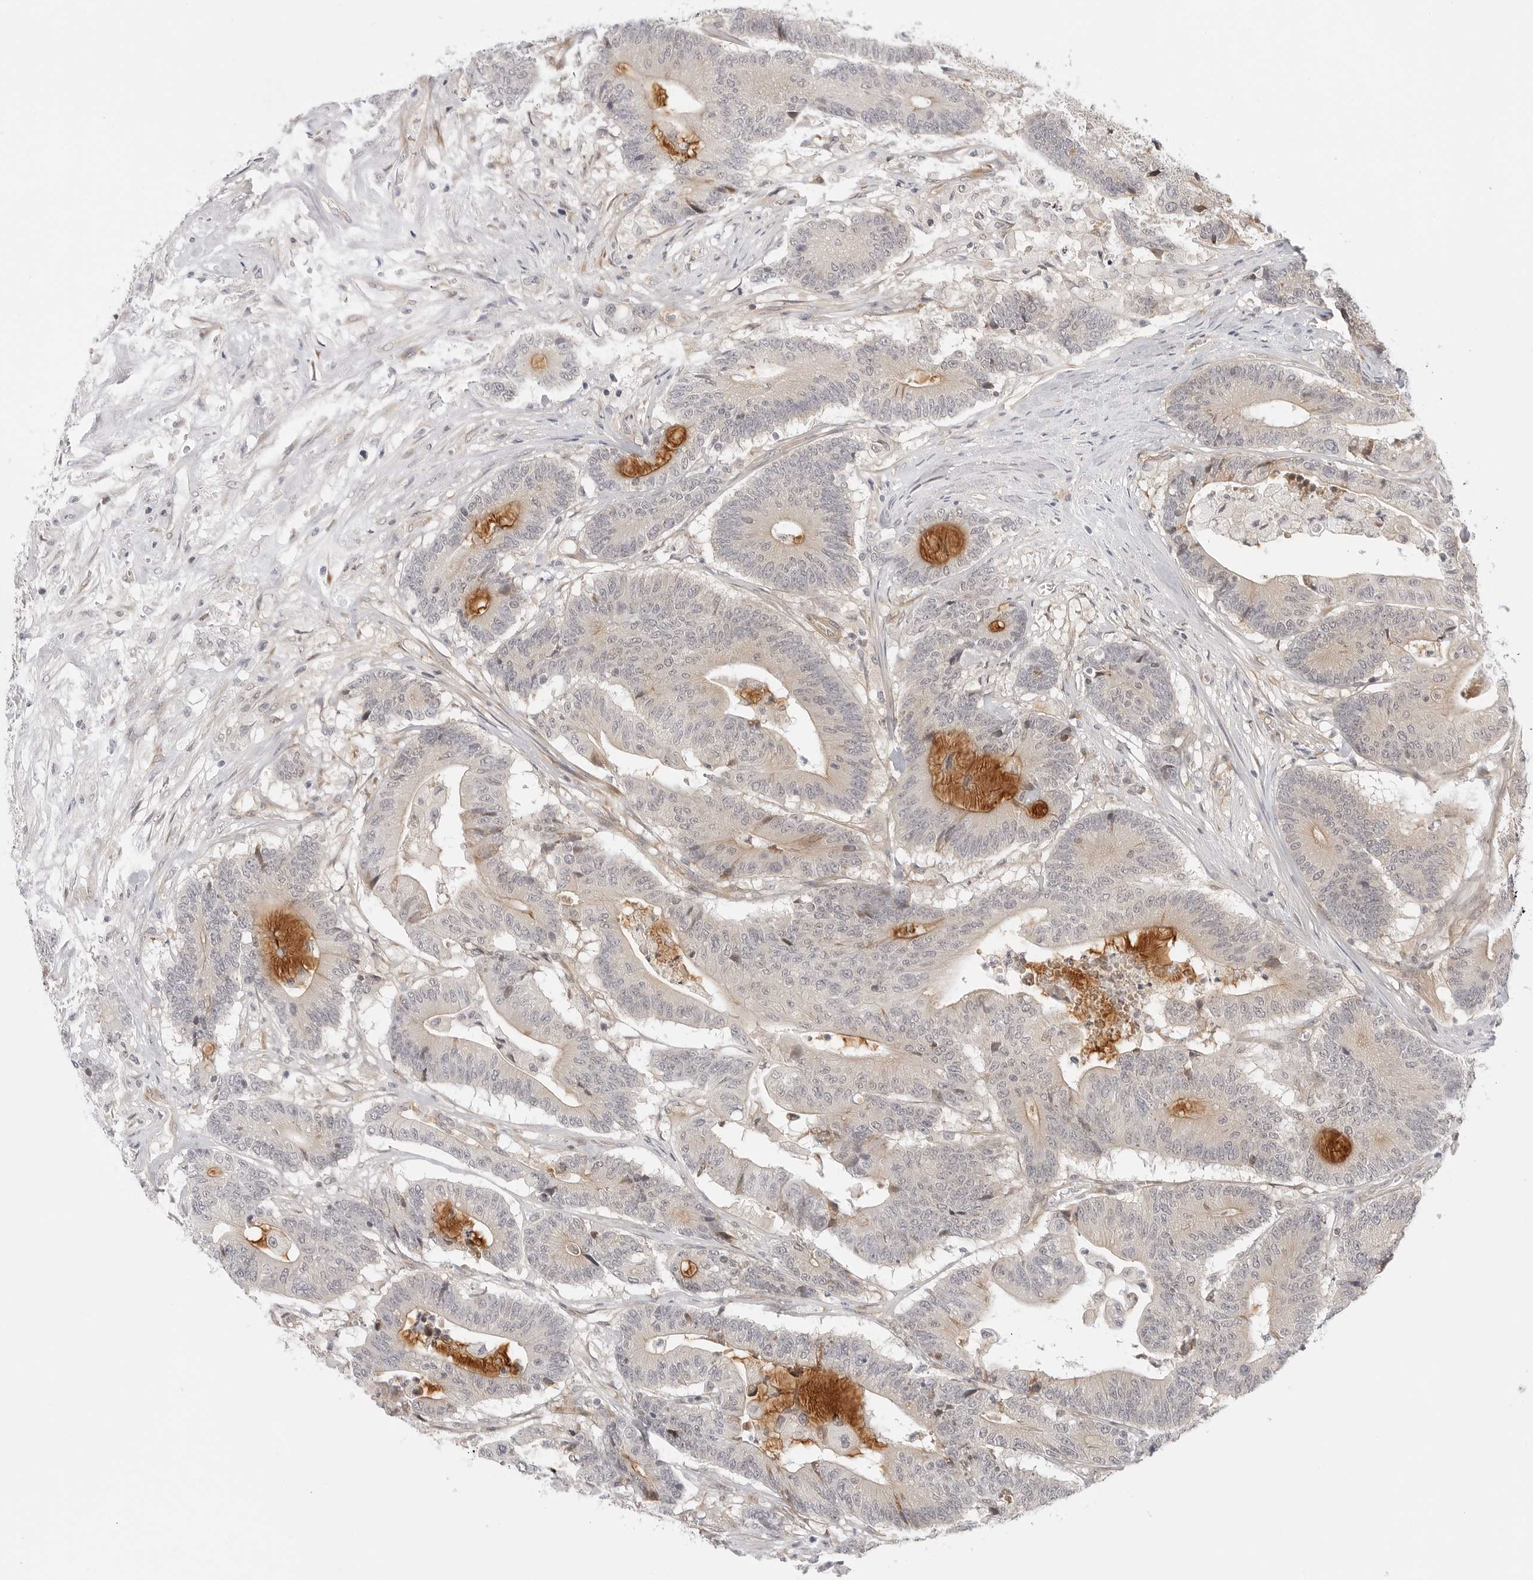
{"staining": {"intensity": "weak", "quantity": "<25%", "location": "cytoplasmic/membranous"}, "tissue": "colorectal cancer", "cell_type": "Tumor cells", "image_type": "cancer", "snomed": [{"axis": "morphology", "description": "Adenocarcinoma, NOS"}, {"axis": "topography", "description": "Colon"}], "caption": "The image exhibits no significant positivity in tumor cells of colorectal cancer (adenocarcinoma).", "gene": "TCP1", "patient": {"sex": "female", "age": 84}}